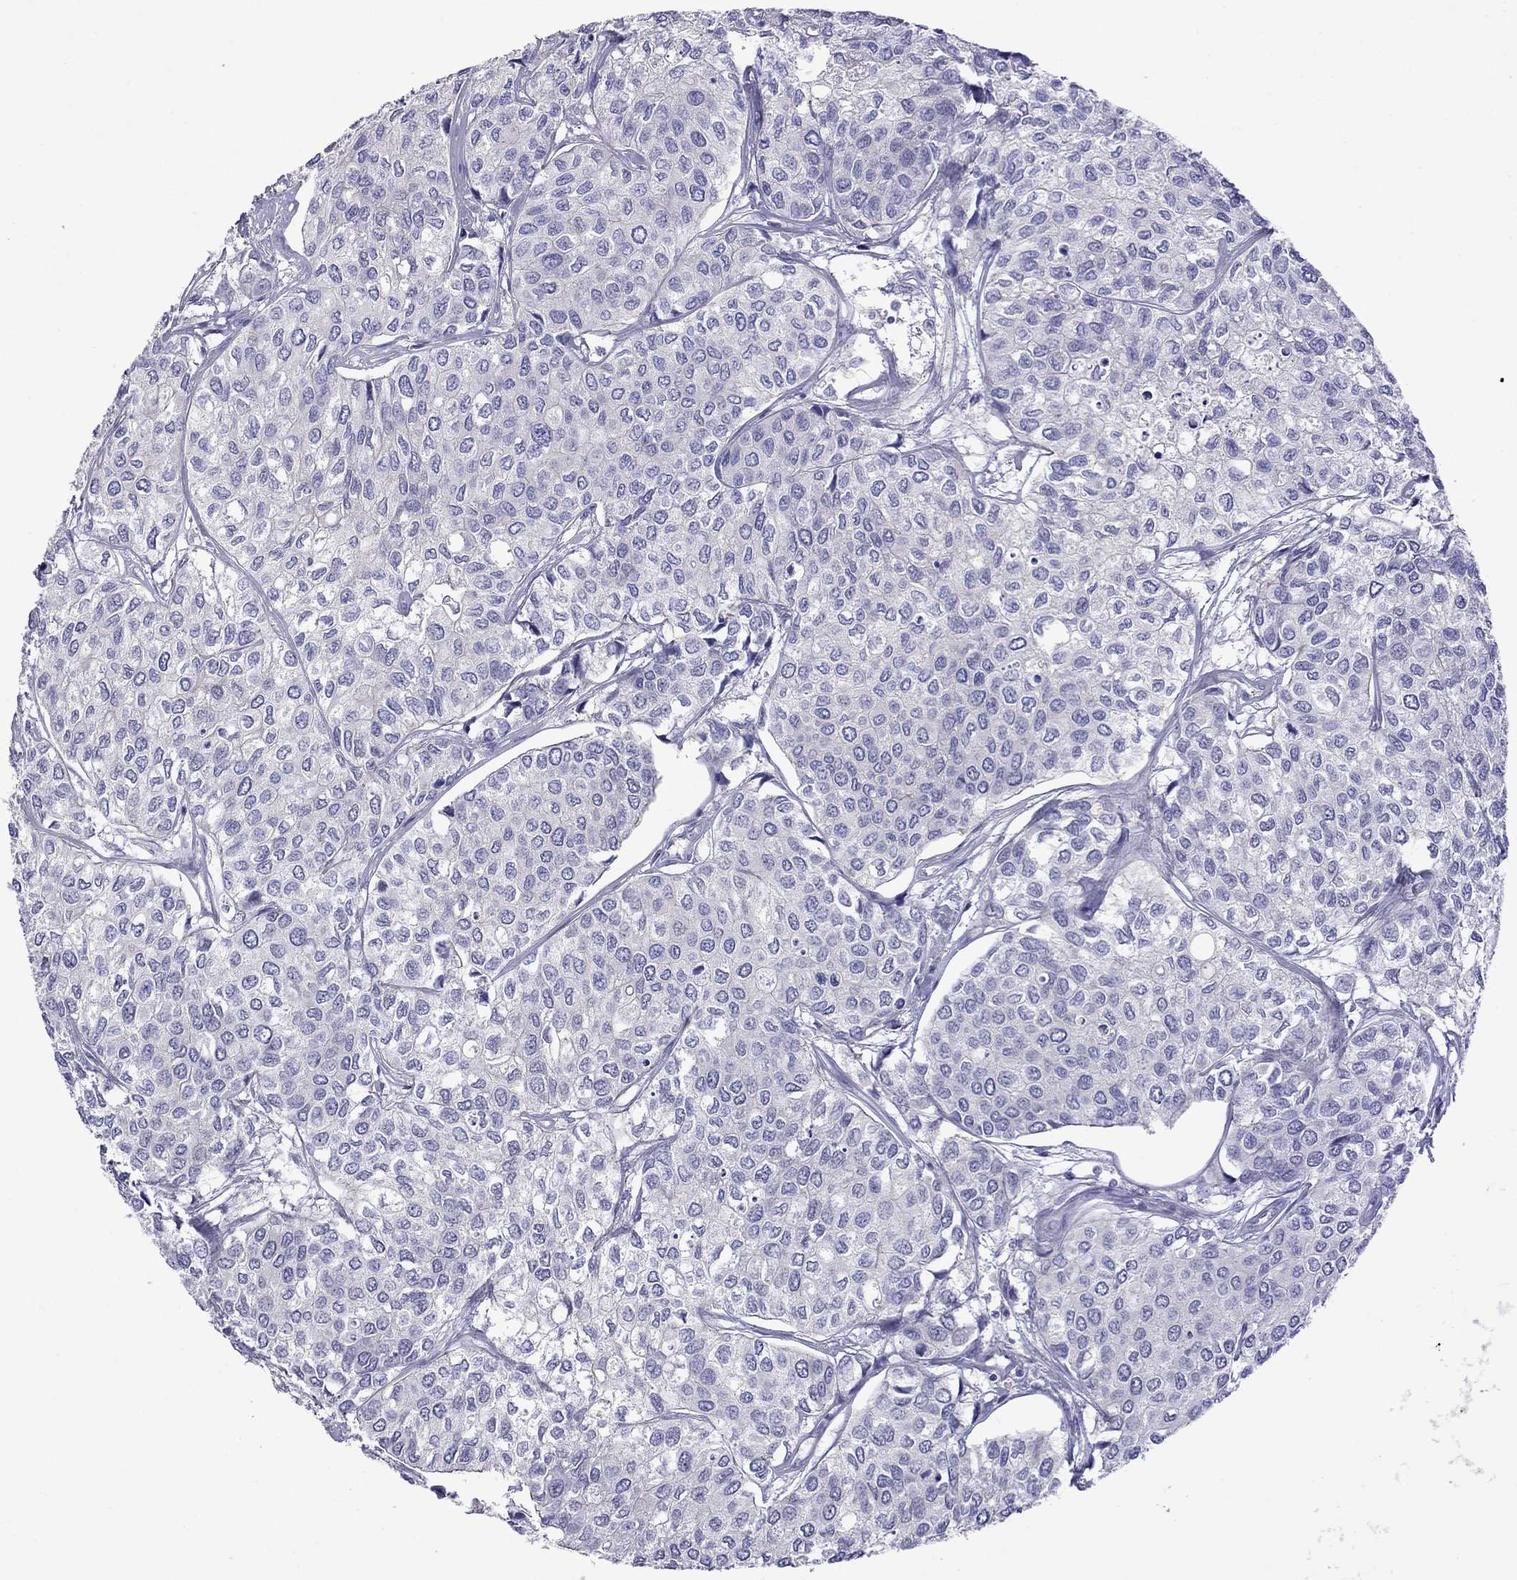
{"staining": {"intensity": "negative", "quantity": "none", "location": "none"}, "tissue": "urothelial cancer", "cell_type": "Tumor cells", "image_type": "cancer", "snomed": [{"axis": "morphology", "description": "Urothelial carcinoma, High grade"}, {"axis": "topography", "description": "Urinary bladder"}], "caption": "The micrograph reveals no significant expression in tumor cells of urothelial cancer.", "gene": "STAR", "patient": {"sex": "male", "age": 73}}